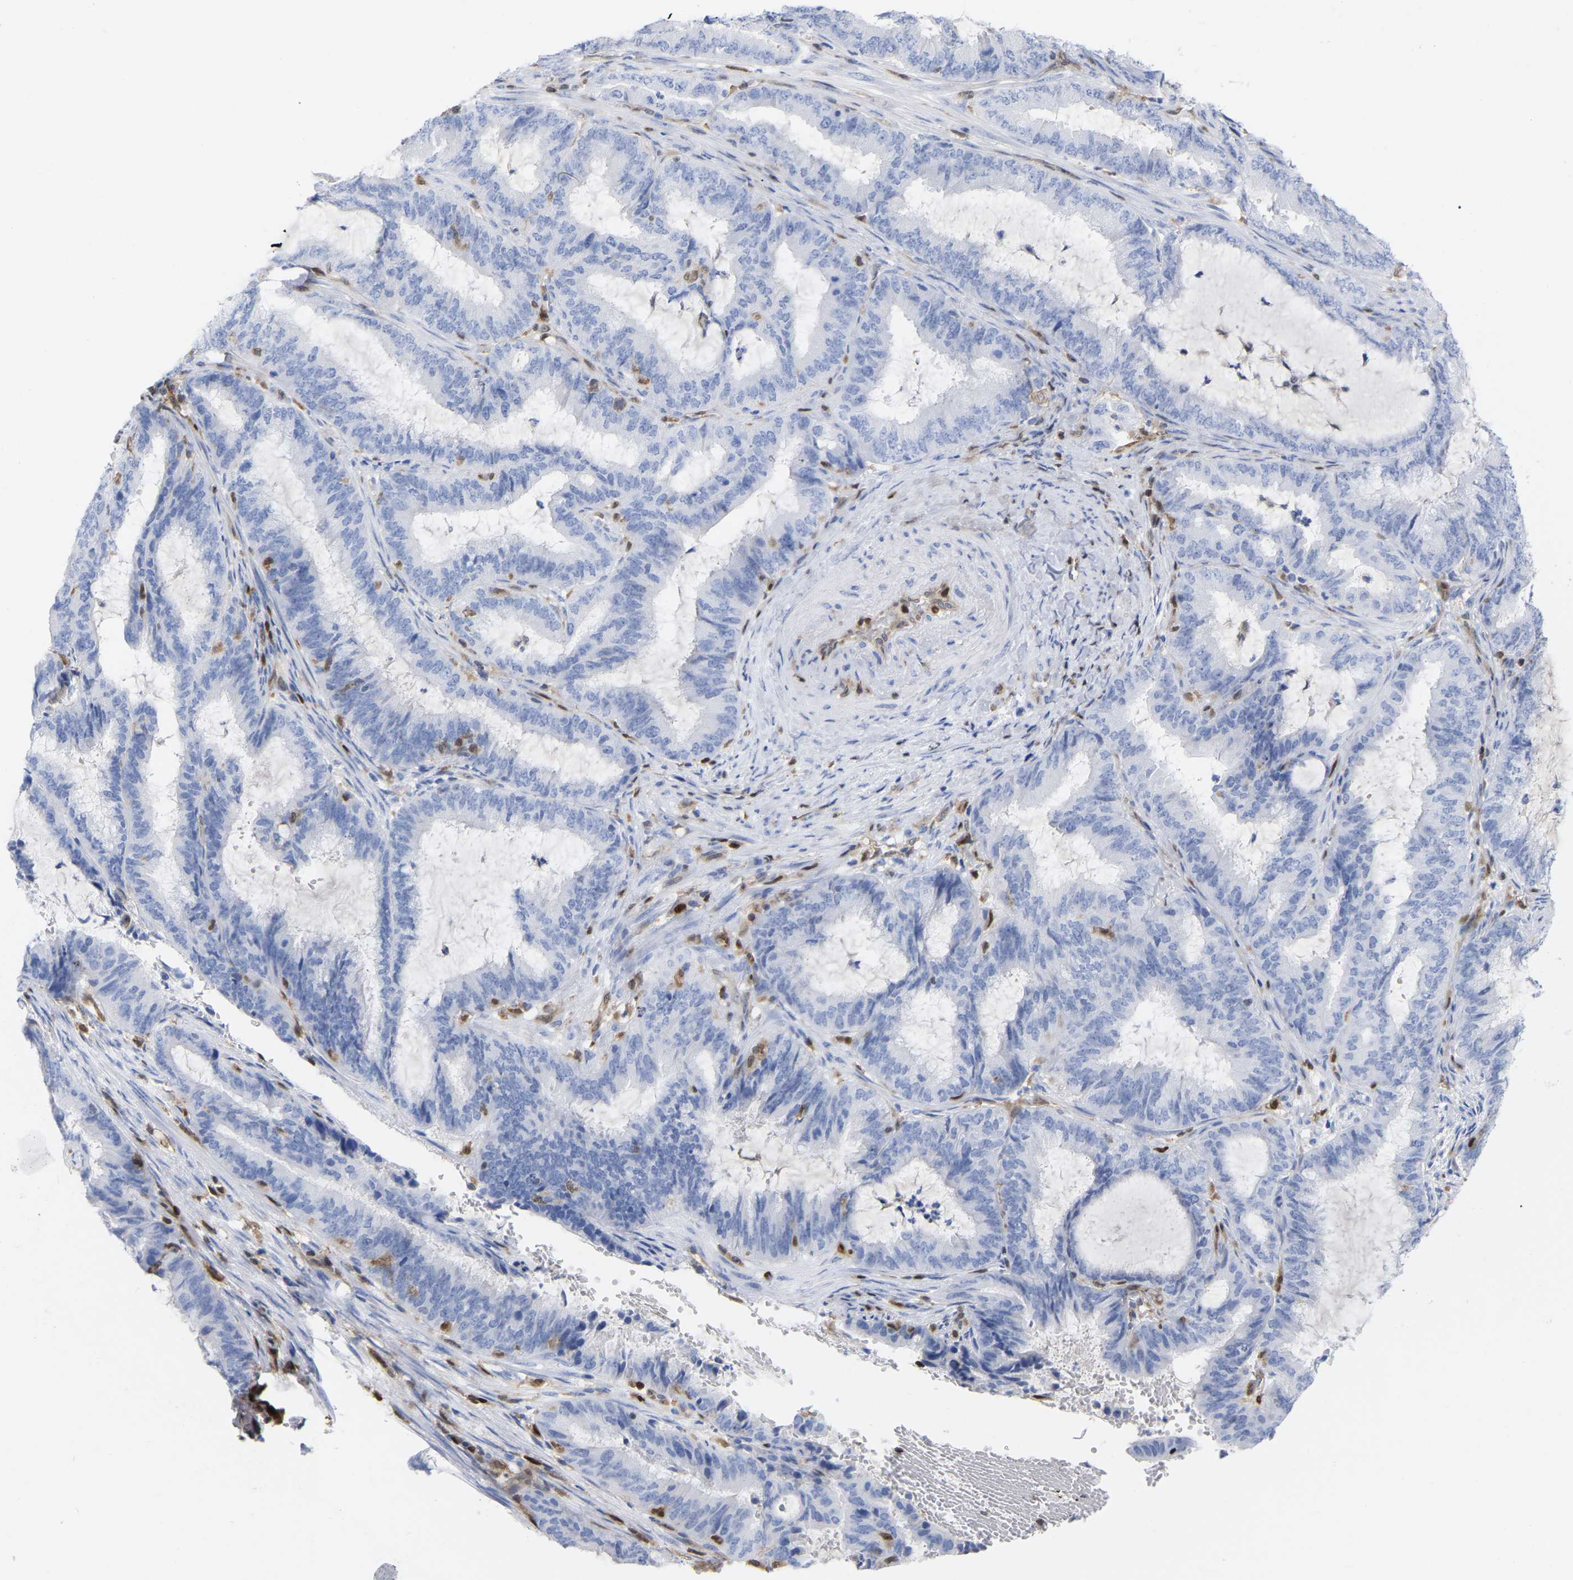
{"staining": {"intensity": "negative", "quantity": "none", "location": "none"}, "tissue": "endometrial cancer", "cell_type": "Tumor cells", "image_type": "cancer", "snomed": [{"axis": "morphology", "description": "Adenocarcinoma, NOS"}, {"axis": "topography", "description": "Endometrium"}], "caption": "This is a histopathology image of immunohistochemistry (IHC) staining of adenocarcinoma (endometrial), which shows no expression in tumor cells. Brightfield microscopy of immunohistochemistry stained with DAB (brown) and hematoxylin (blue), captured at high magnification.", "gene": "GIMAP4", "patient": {"sex": "female", "age": 51}}